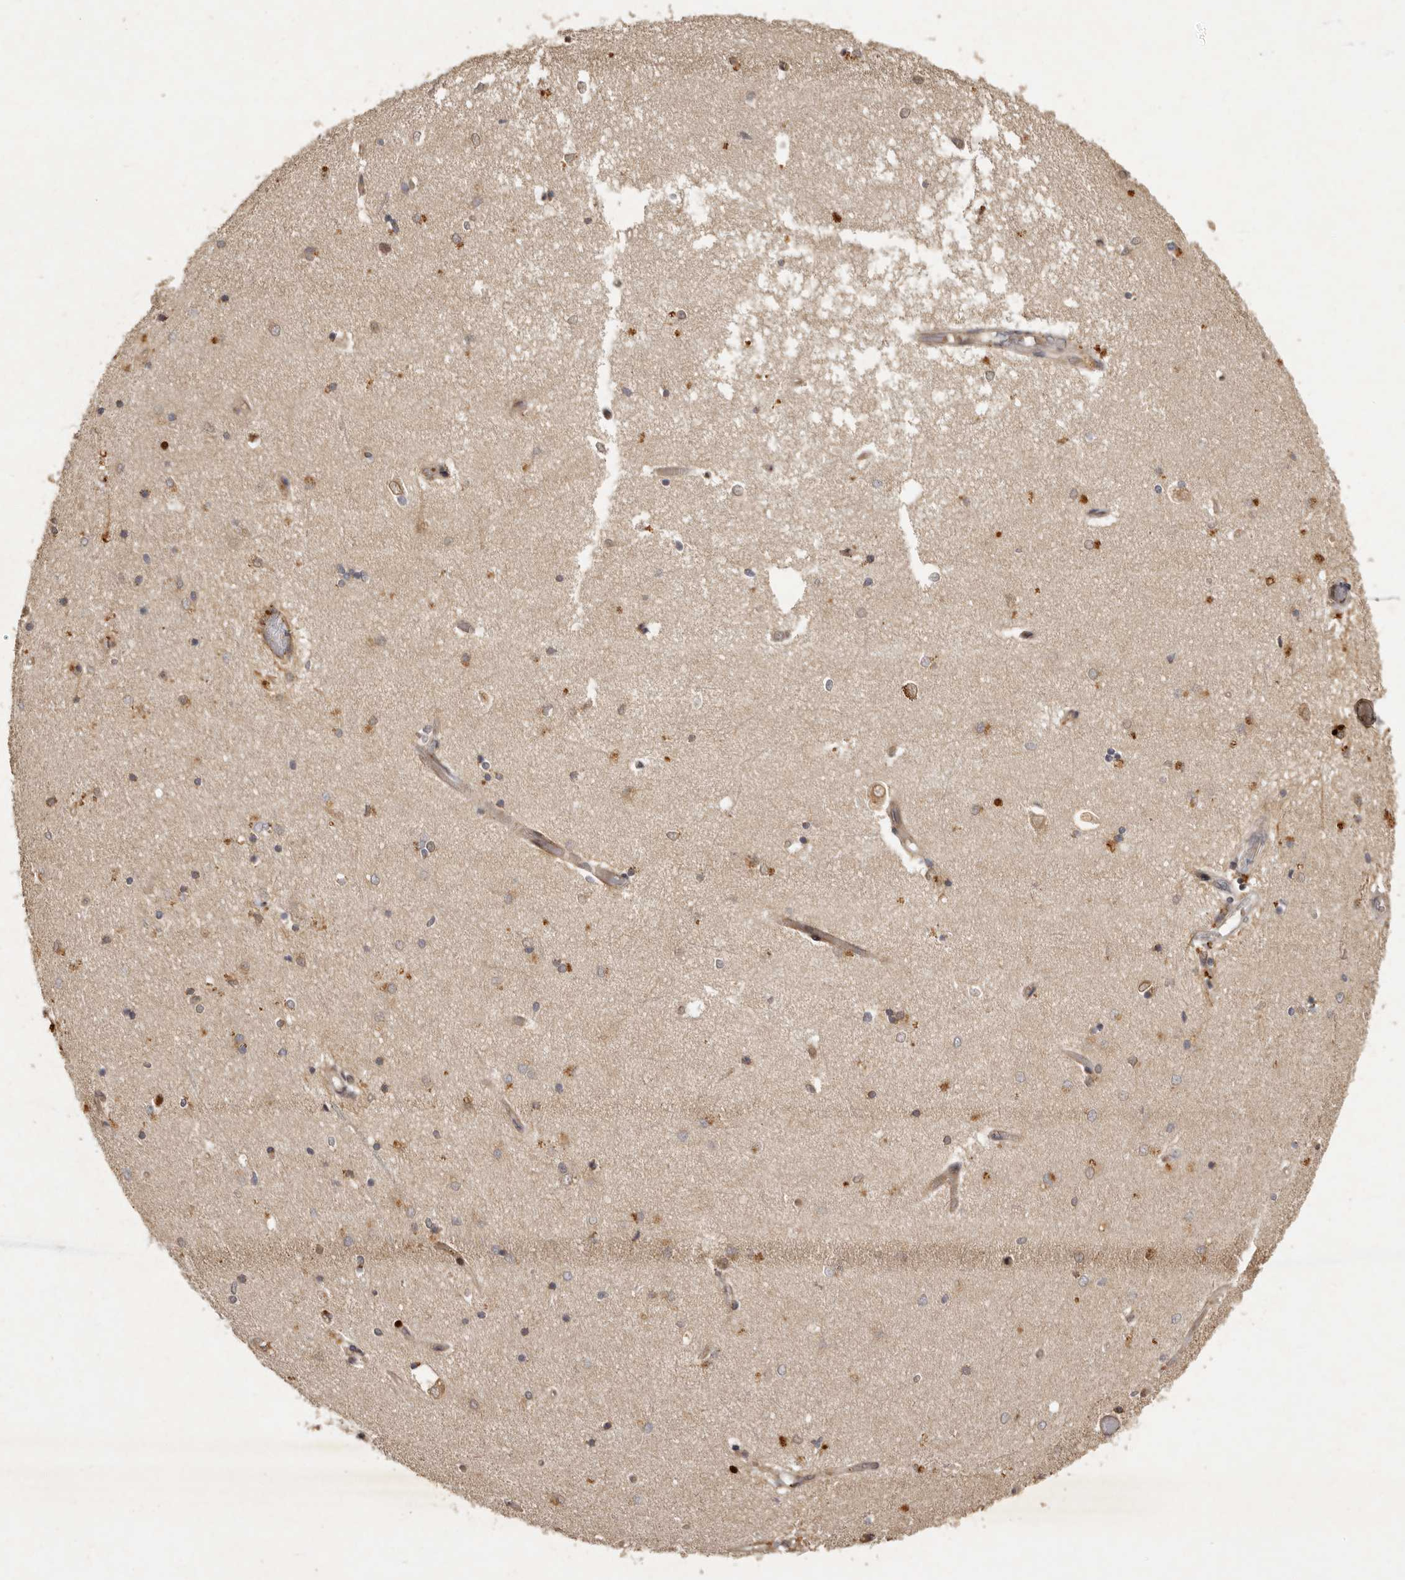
{"staining": {"intensity": "moderate", "quantity": "<25%", "location": "cytoplasmic/membranous"}, "tissue": "hippocampus", "cell_type": "Glial cells", "image_type": "normal", "snomed": [{"axis": "morphology", "description": "Normal tissue, NOS"}, {"axis": "topography", "description": "Hippocampus"}], "caption": "Immunohistochemical staining of unremarkable human hippocampus demonstrates <25% levels of moderate cytoplasmic/membranous protein staining in approximately <25% of glial cells.", "gene": "SEMA3A", "patient": {"sex": "male", "age": 45}}